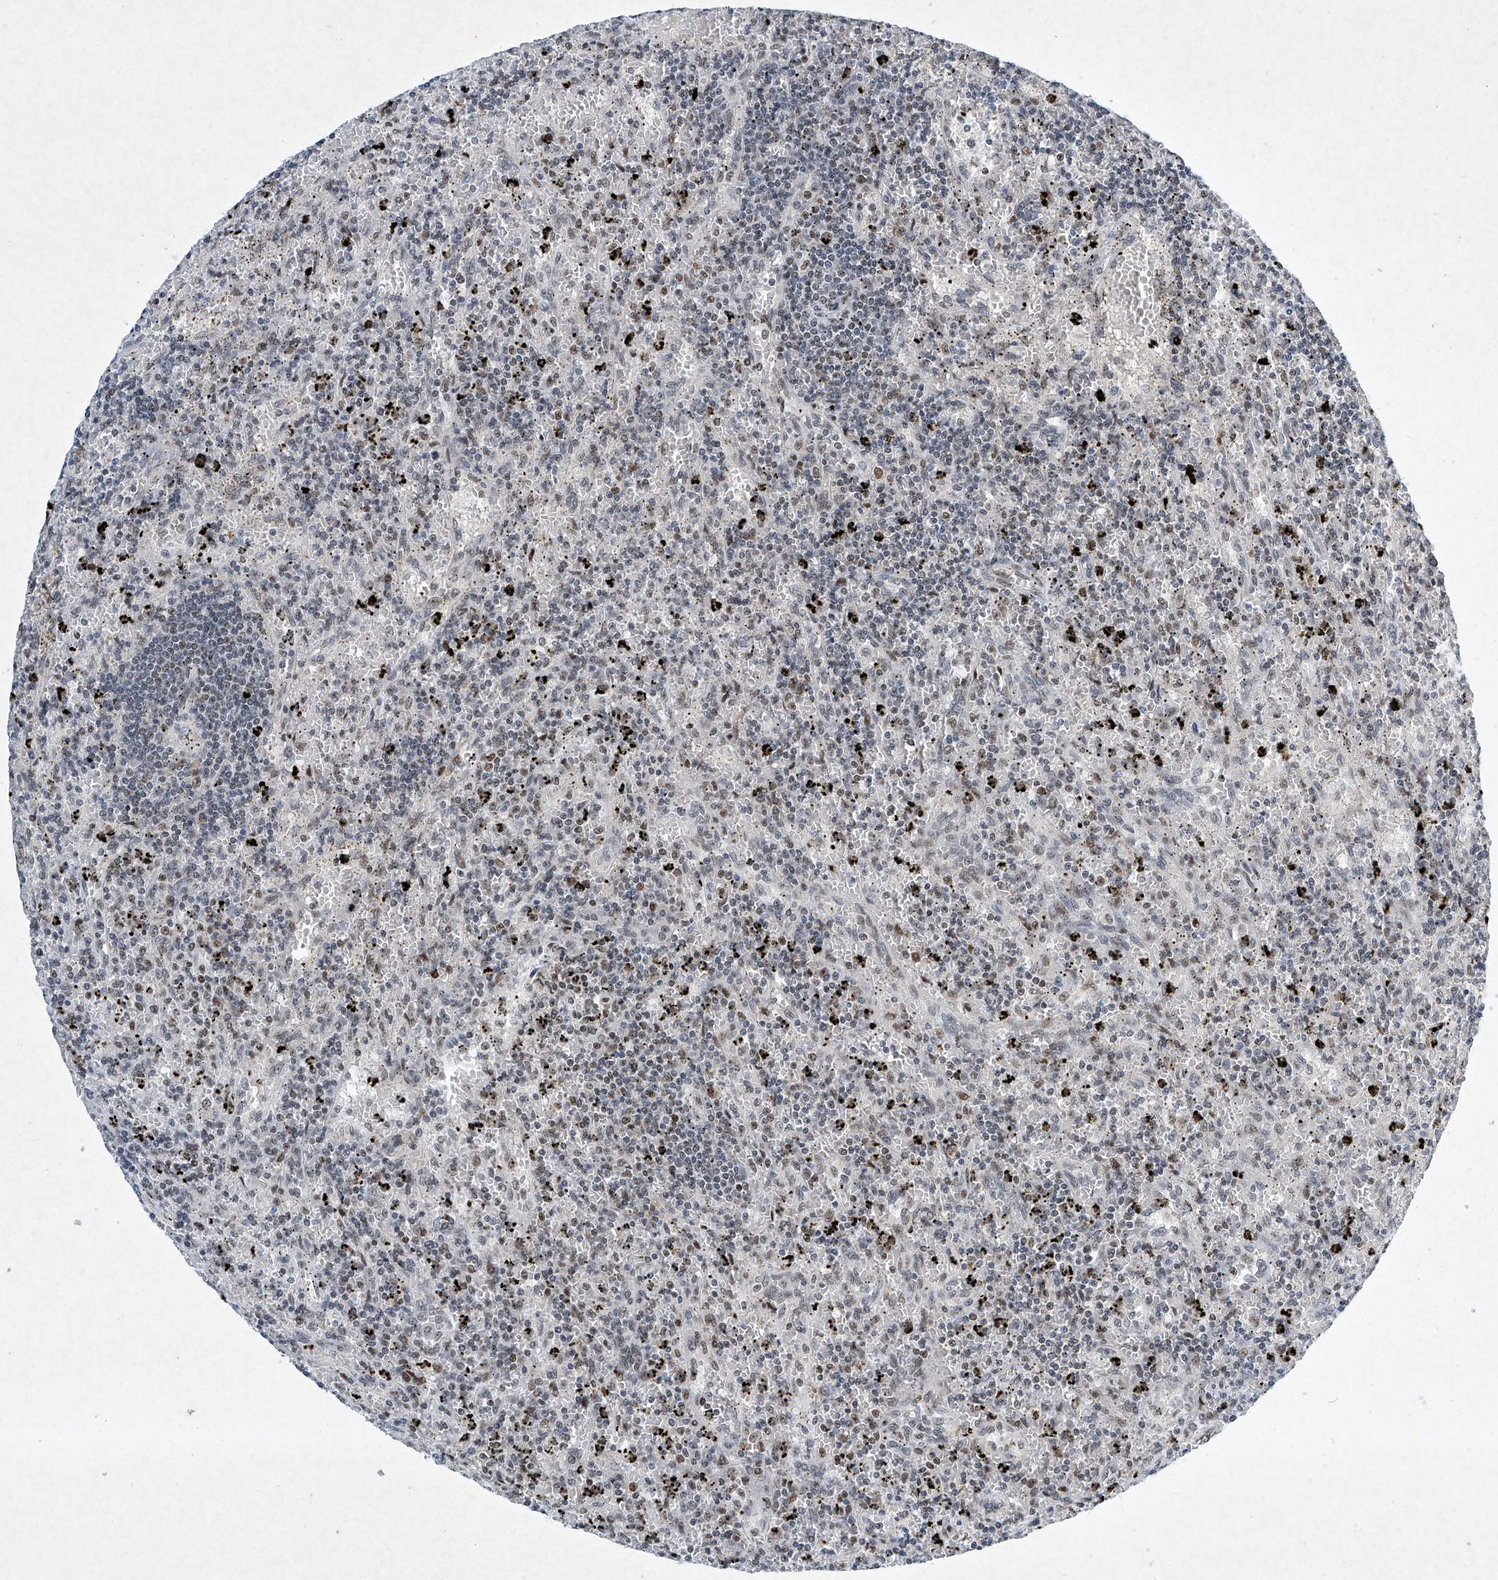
{"staining": {"intensity": "moderate", "quantity": "<25%", "location": "nuclear"}, "tissue": "lymphoma", "cell_type": "Tumor cells", "image_type": "cancer", "snomed": [{"axis": "morphology", "description": "Malignant lymphoma, non-Hodgkin's type, Low grade"}, {"axis": "topography", "description": "Spleen"}], "caption": "DAB (3,3'-diaminobenzidine) immunohistochemical staining of human lymphoma displays moderate nuclear protein expression in approximately <25% of tumor cells.", "gene": "TFDP1", "patient": {"sex": "male", "age": 76}}